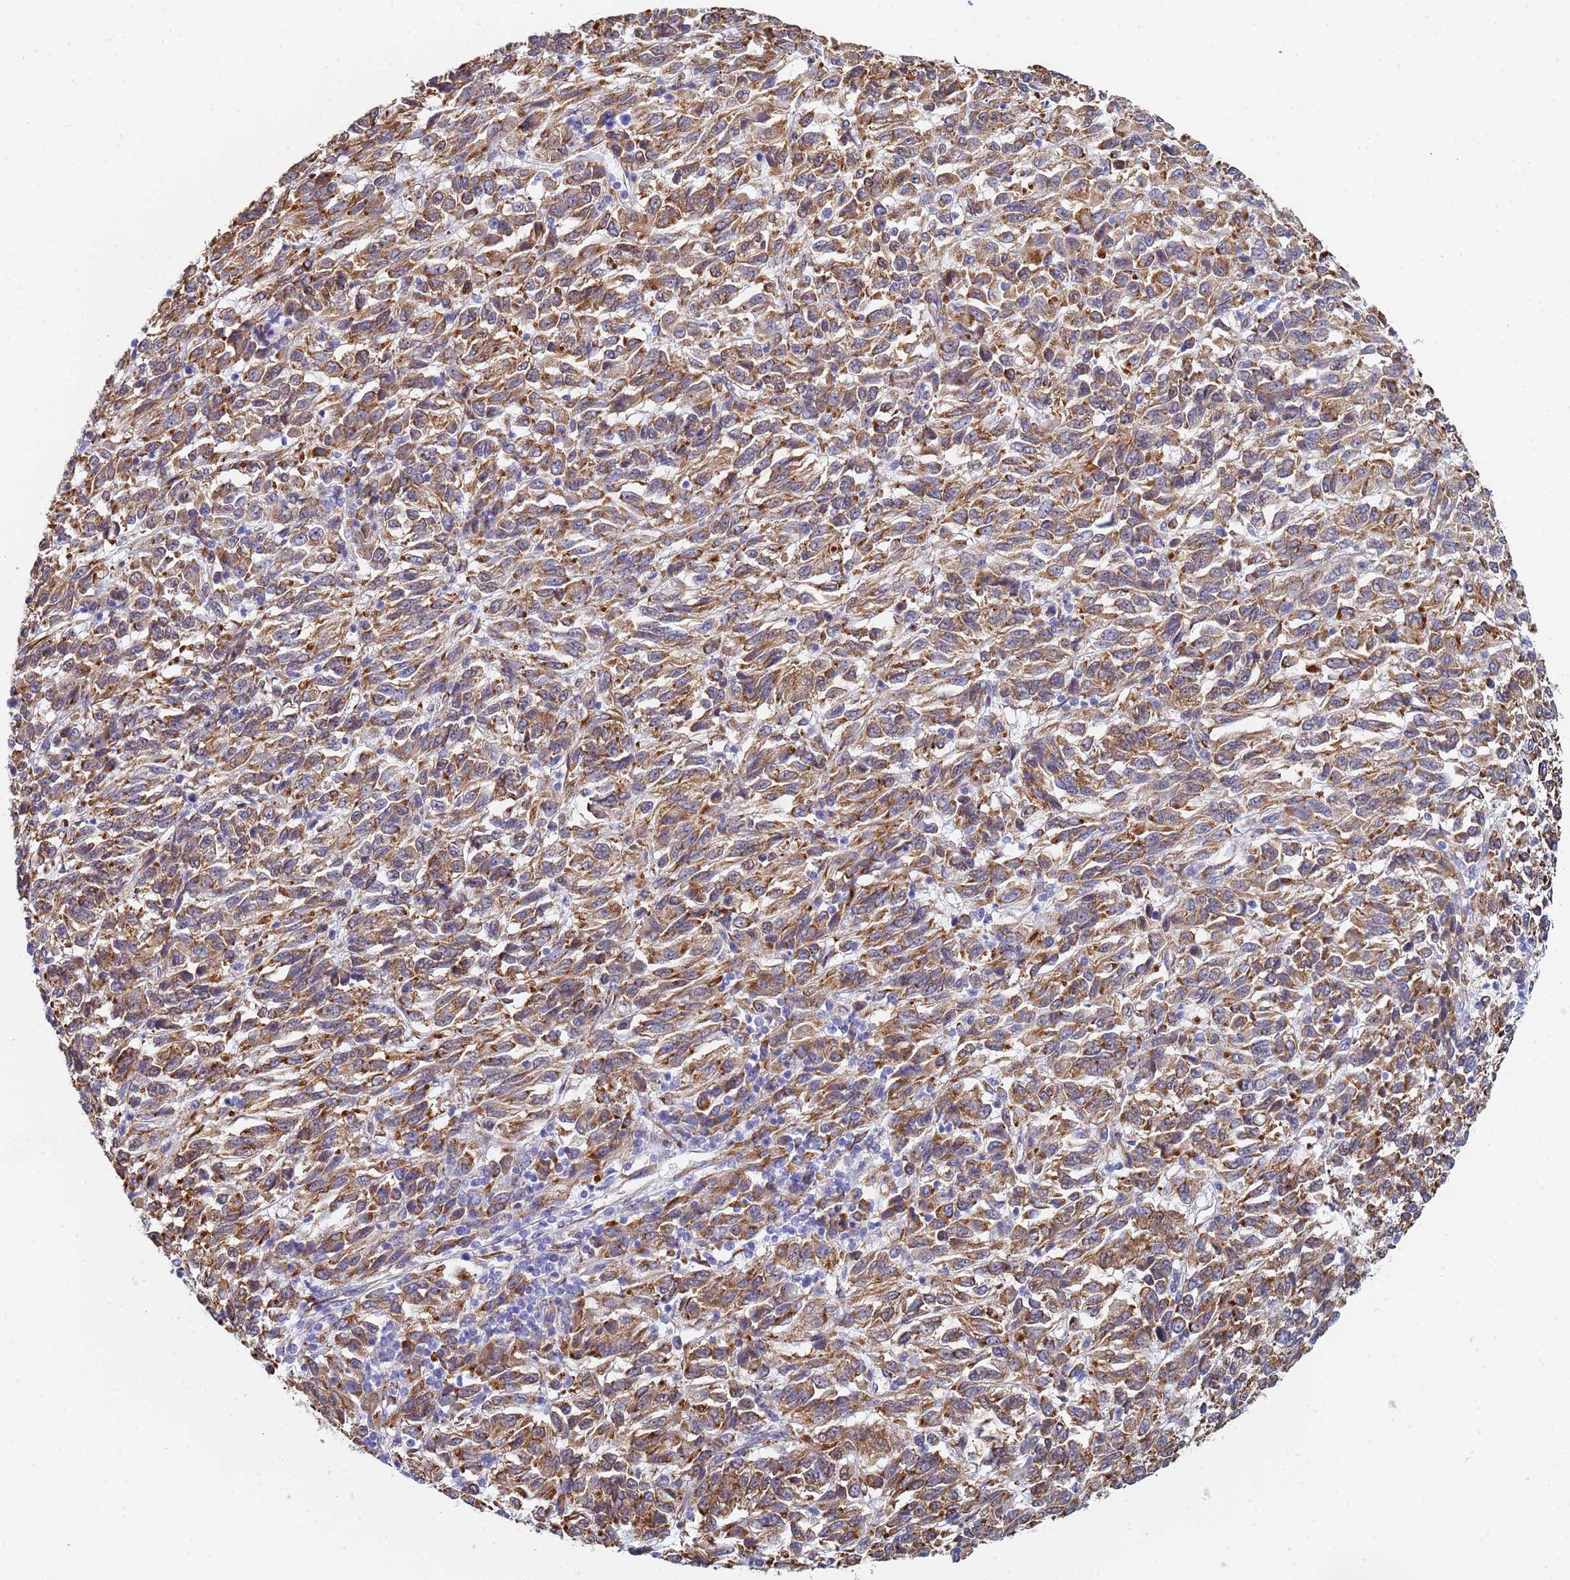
{"staining": {"intensity": "moderate", "quantity": ">75%", "location": "cytoplasmic/membranous"}, "tissue": "melanoma", "cell_type": "Tumor cells", "image_type": "cancer", "snomed": [{"axis": "morphology", "description": "Malignant melanoma, Metastatic site"}, {"axis": "topography", "description": "Lung"}], "caption": "IHC histopathology image of neoplastic tissue: malignant melanoma (metastatic site) stained using immunohistochemistry reveals medium levels of moderate protein expression localized specifically in the cytoplasmic/membranous of tumor cells, appearing as a cytoplasmic/membranous brown color.", "gene": "GDAP2", "patient": {"sex": "male", "age": 64}}